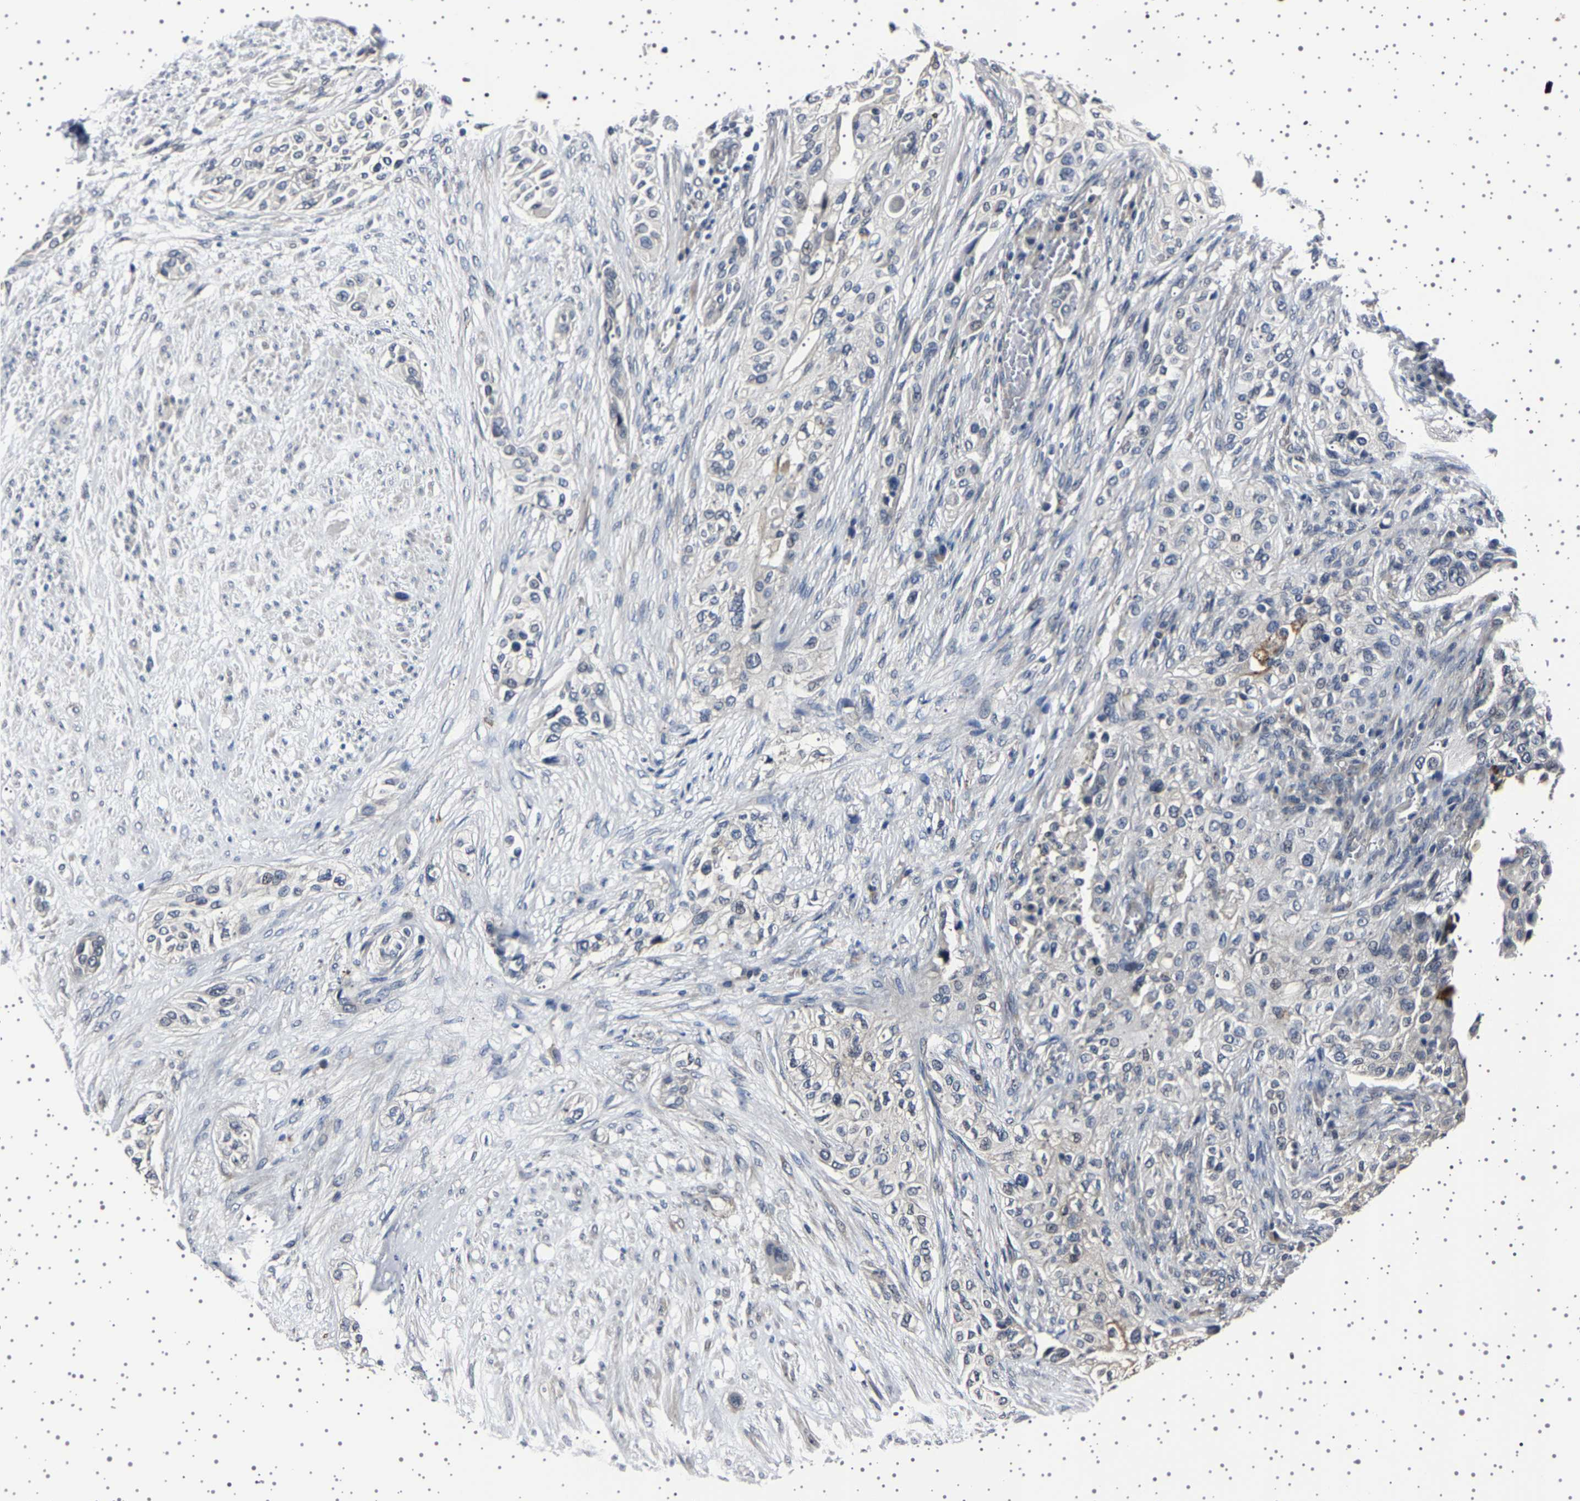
{"staining": {"intensity": "moderate", "quantity": "<25%", "location": "cytoplasmic/membranous"}, "tissue": "urothelial cancer", "cell_type": "Tumor cells", "image_type": "cancer", "snomed": [{"axis": "morphology", "description": "Urothelial carcinoma, High grade"}, {"axis": "topography", "description": "Urinary bladder"}], "caption": "The image displays staining of high-grade urothelial carcinoma, revealing moderate cytoplasmic/membranous protein positivity (brown color) within tumor cells.", "gene": "IL10RB", "patient": {"sex": "male", "age": 74}}